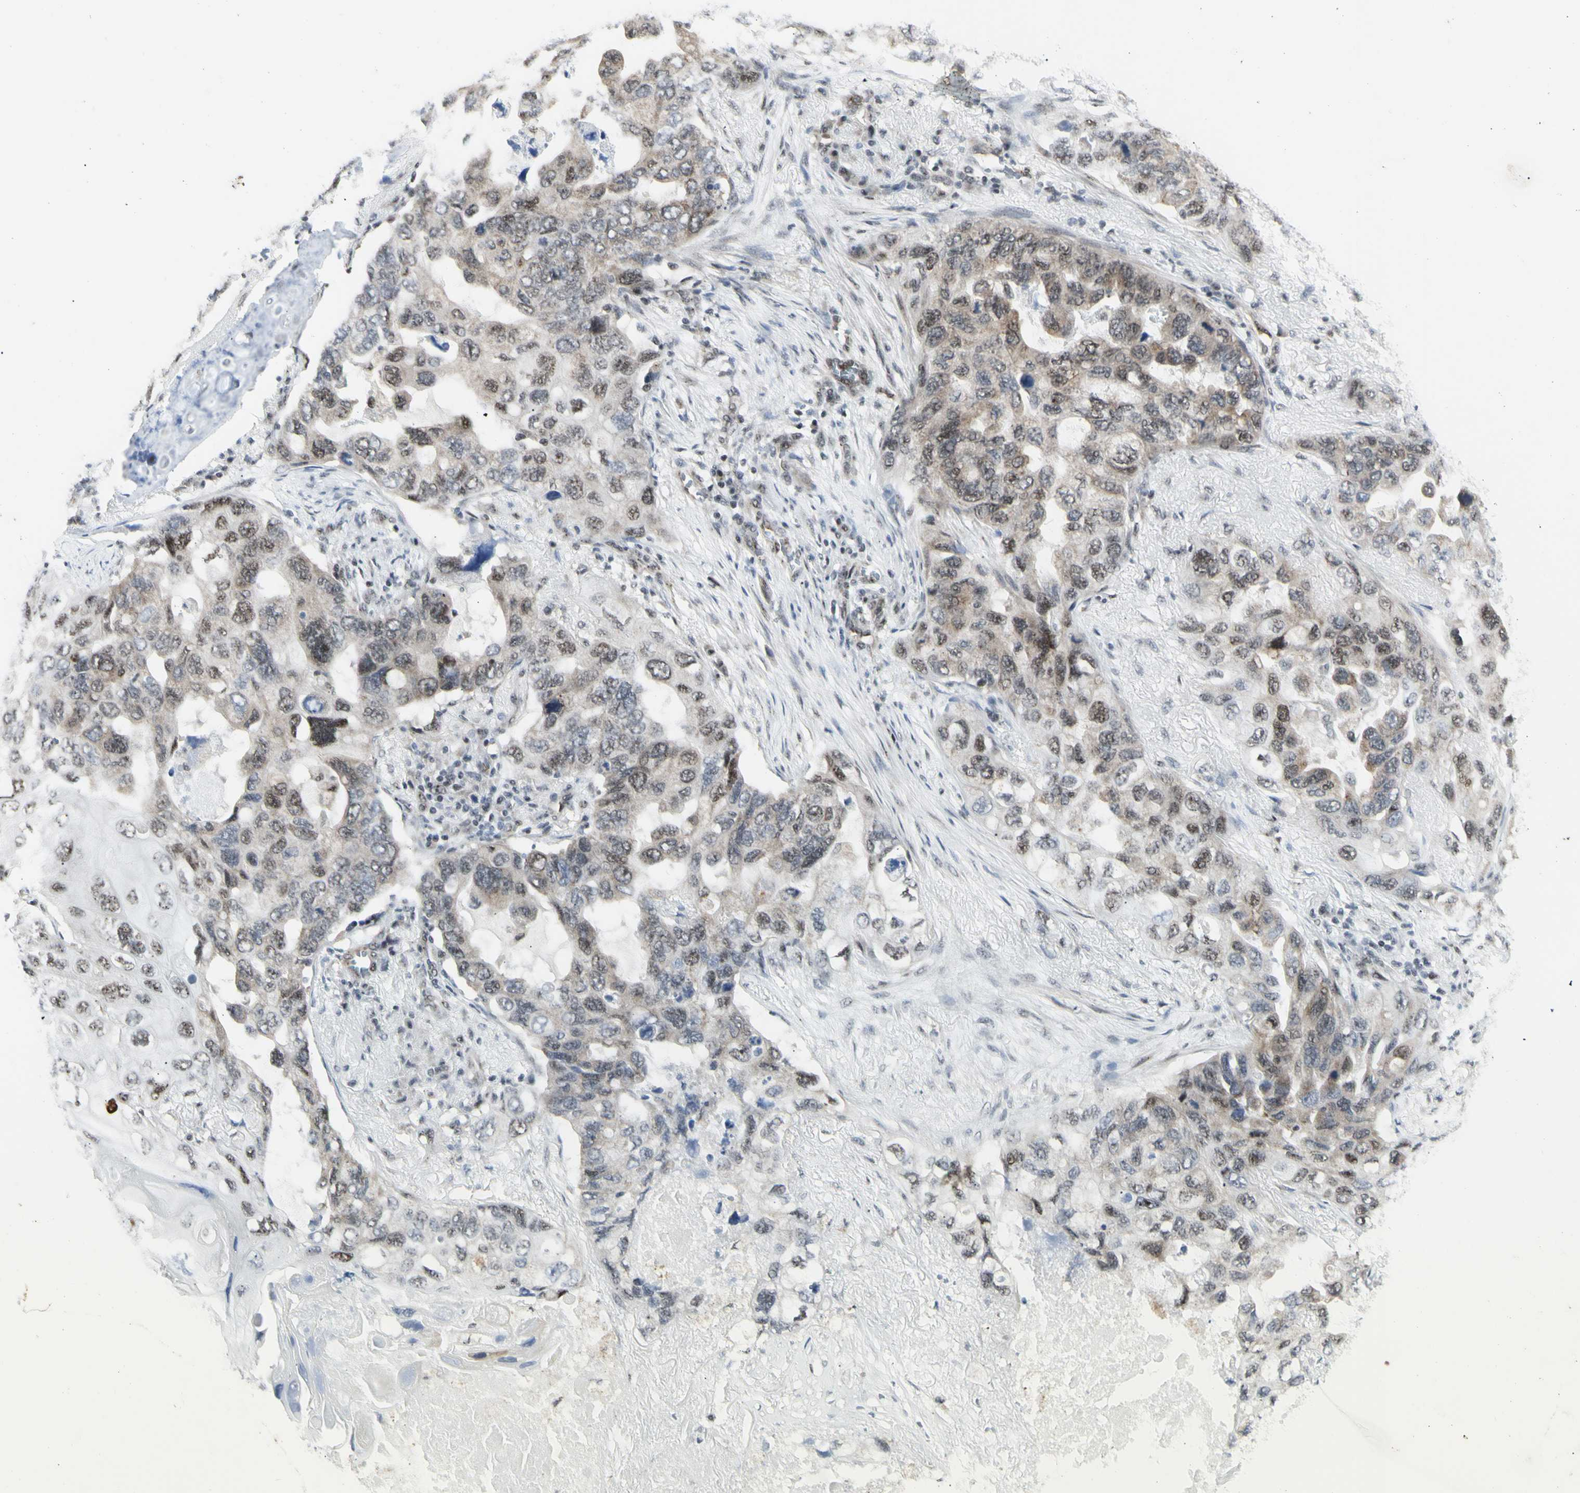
{"staining": {"intensity": "strong", "quantity": "25%-75%", "location": "nuclear"}, "tissue": "lung cancer", "cell_type": "Tumor cells", "image_type": "cancer", "snomed": [{"axis": "morphology", "description": "Squamous cell carcinoma, NOS"}, {"axis": "topography", "description": "Lung"}], "caption": "A high-resolution micrograph shows immunohistochemistry (IHC) staining of lung cancer, which shows strong nuclear positivity in about 25%-75% of tumor cells.", "gene": "DHRS7B", "patient": {"sex": "female", "age": 73}}